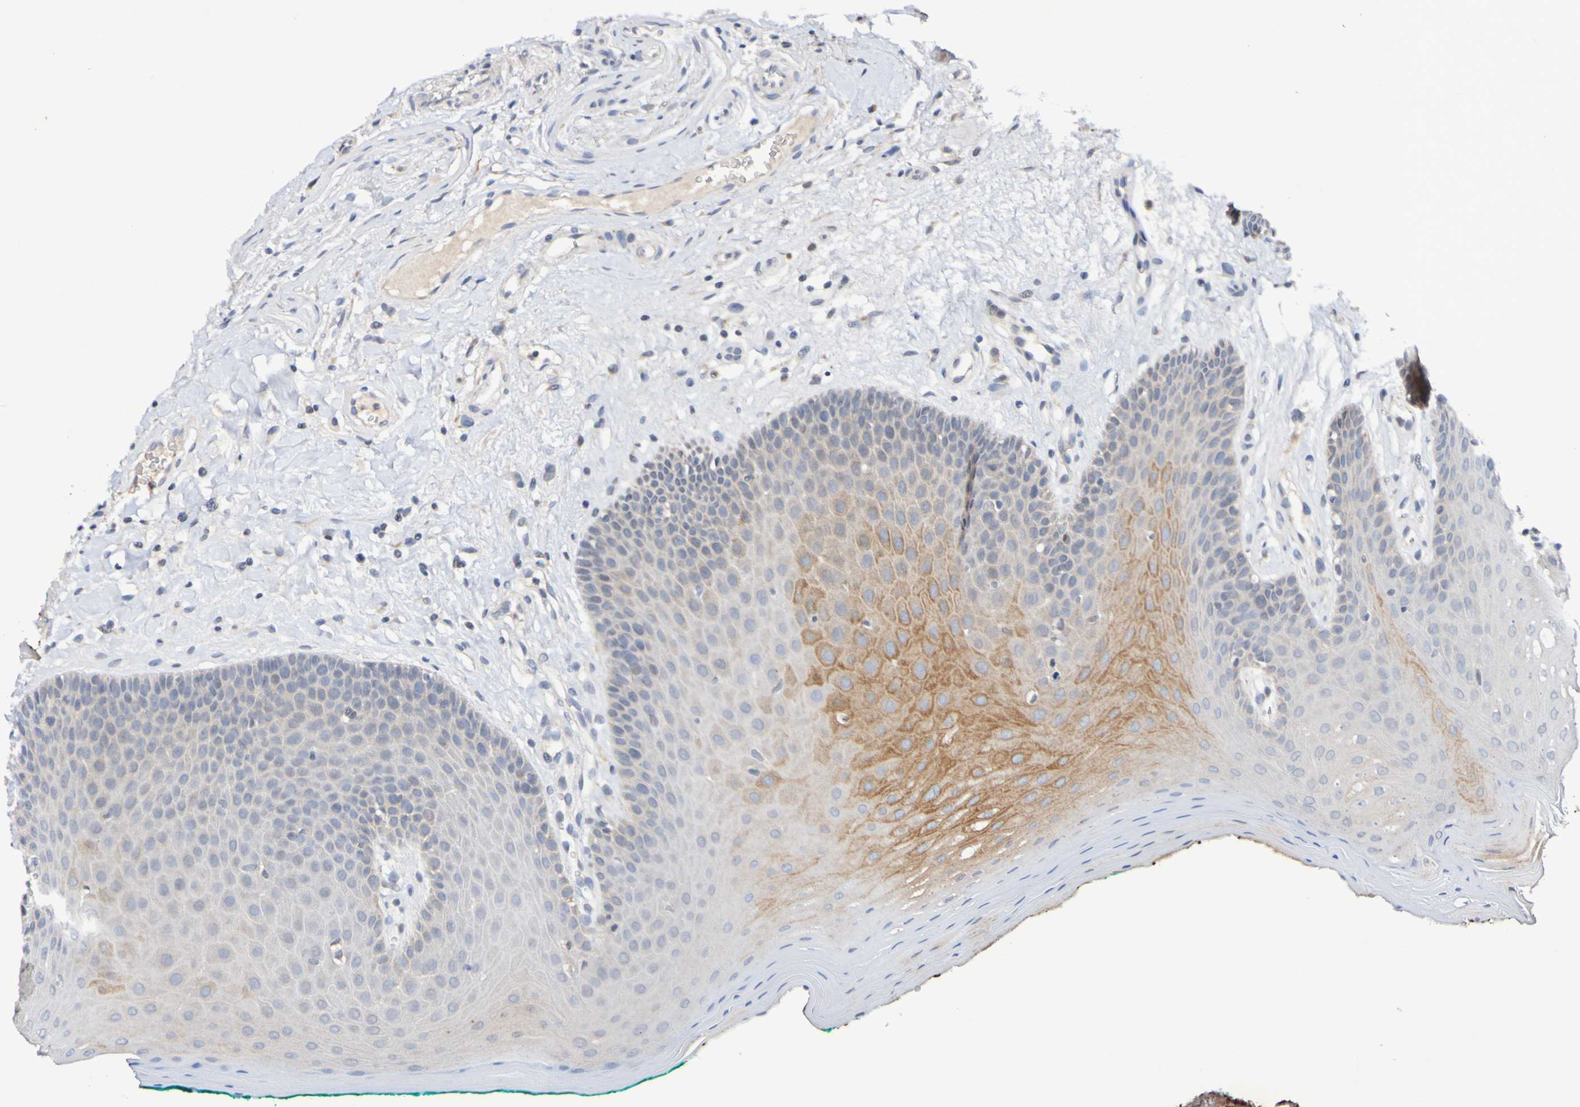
{"staining": {"intensity": "moderate", "quantity": "<25%", "location": "cytoplasmic/membranous"}, "tissue": "oral mucosa", "cell_type": "Squamous epithelial cells", "image_type": "normal", "snomed": [{"axis": "morphology", "description": "Normal tissue, NOS"}, {"axis": "topography", "description": "Skeletal muscle"}, {"axis": "topography", "description": "Oral tissue"}], "caption": "Immunohistochemical staining of unremarkable human oral mucosa displays <25% levels of moderate cytoplasmic/membranous protein expression in approximately <25% of squamous epithelial cells.", "gene": "PTP4A2", "patient": {"sex": "male", "age": 58}}